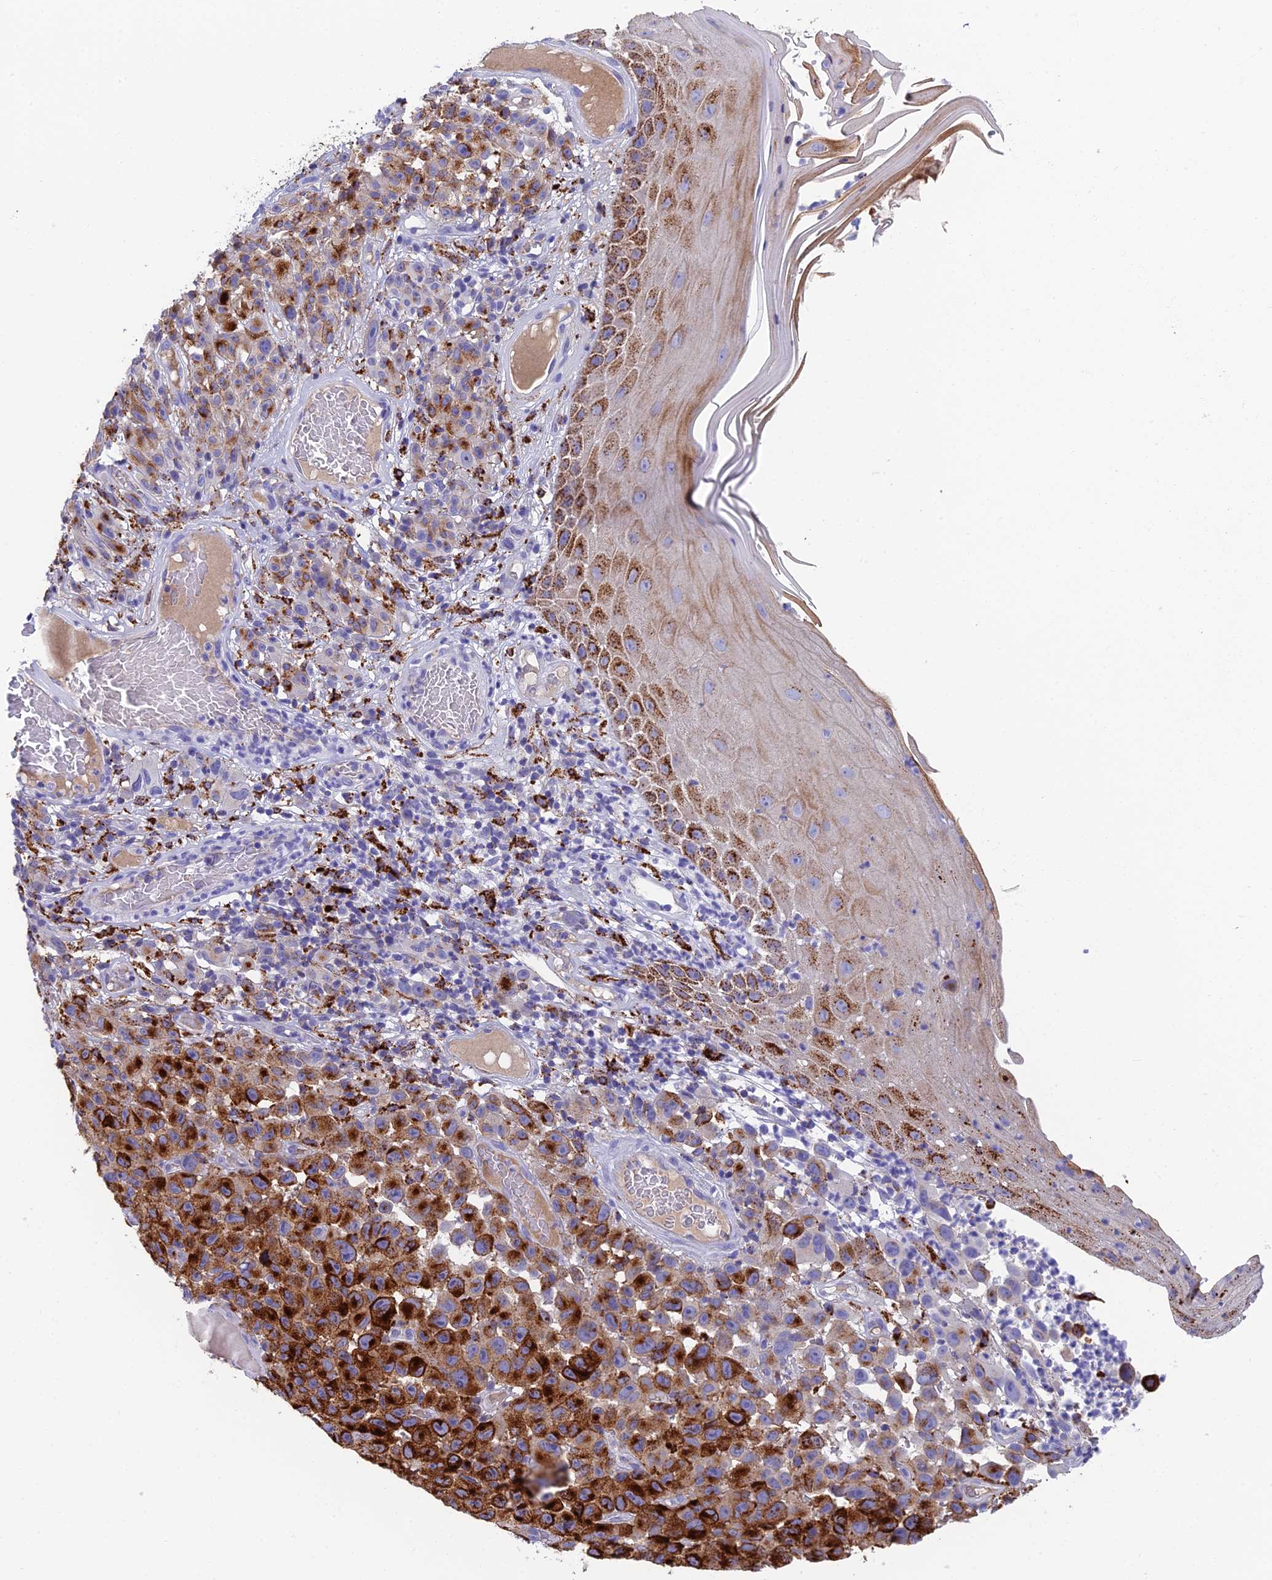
{"staining": {"intensity": "strong", "quantity": ">75%", "location": "cytoplasmic/membranous"}, "tissue": "melanoma", "cell_type": "Tumor cells", "image_type": "cancer", "snomed": [{"axis": "morphology", "description": "Malignant melanoma, NOS"}, {"axis": "topography", "description": "Skin"}], "caption": "Immunohistochemistry (IHC) micrograph of human melanoma stained for a protein (brown), which demonstrates high levels of strong cytoplasmic/membranous expression in approximately >75% of tumor cells.", "gene": "ADAMTS13", "patient": {"sex": "female", "age": 82}}